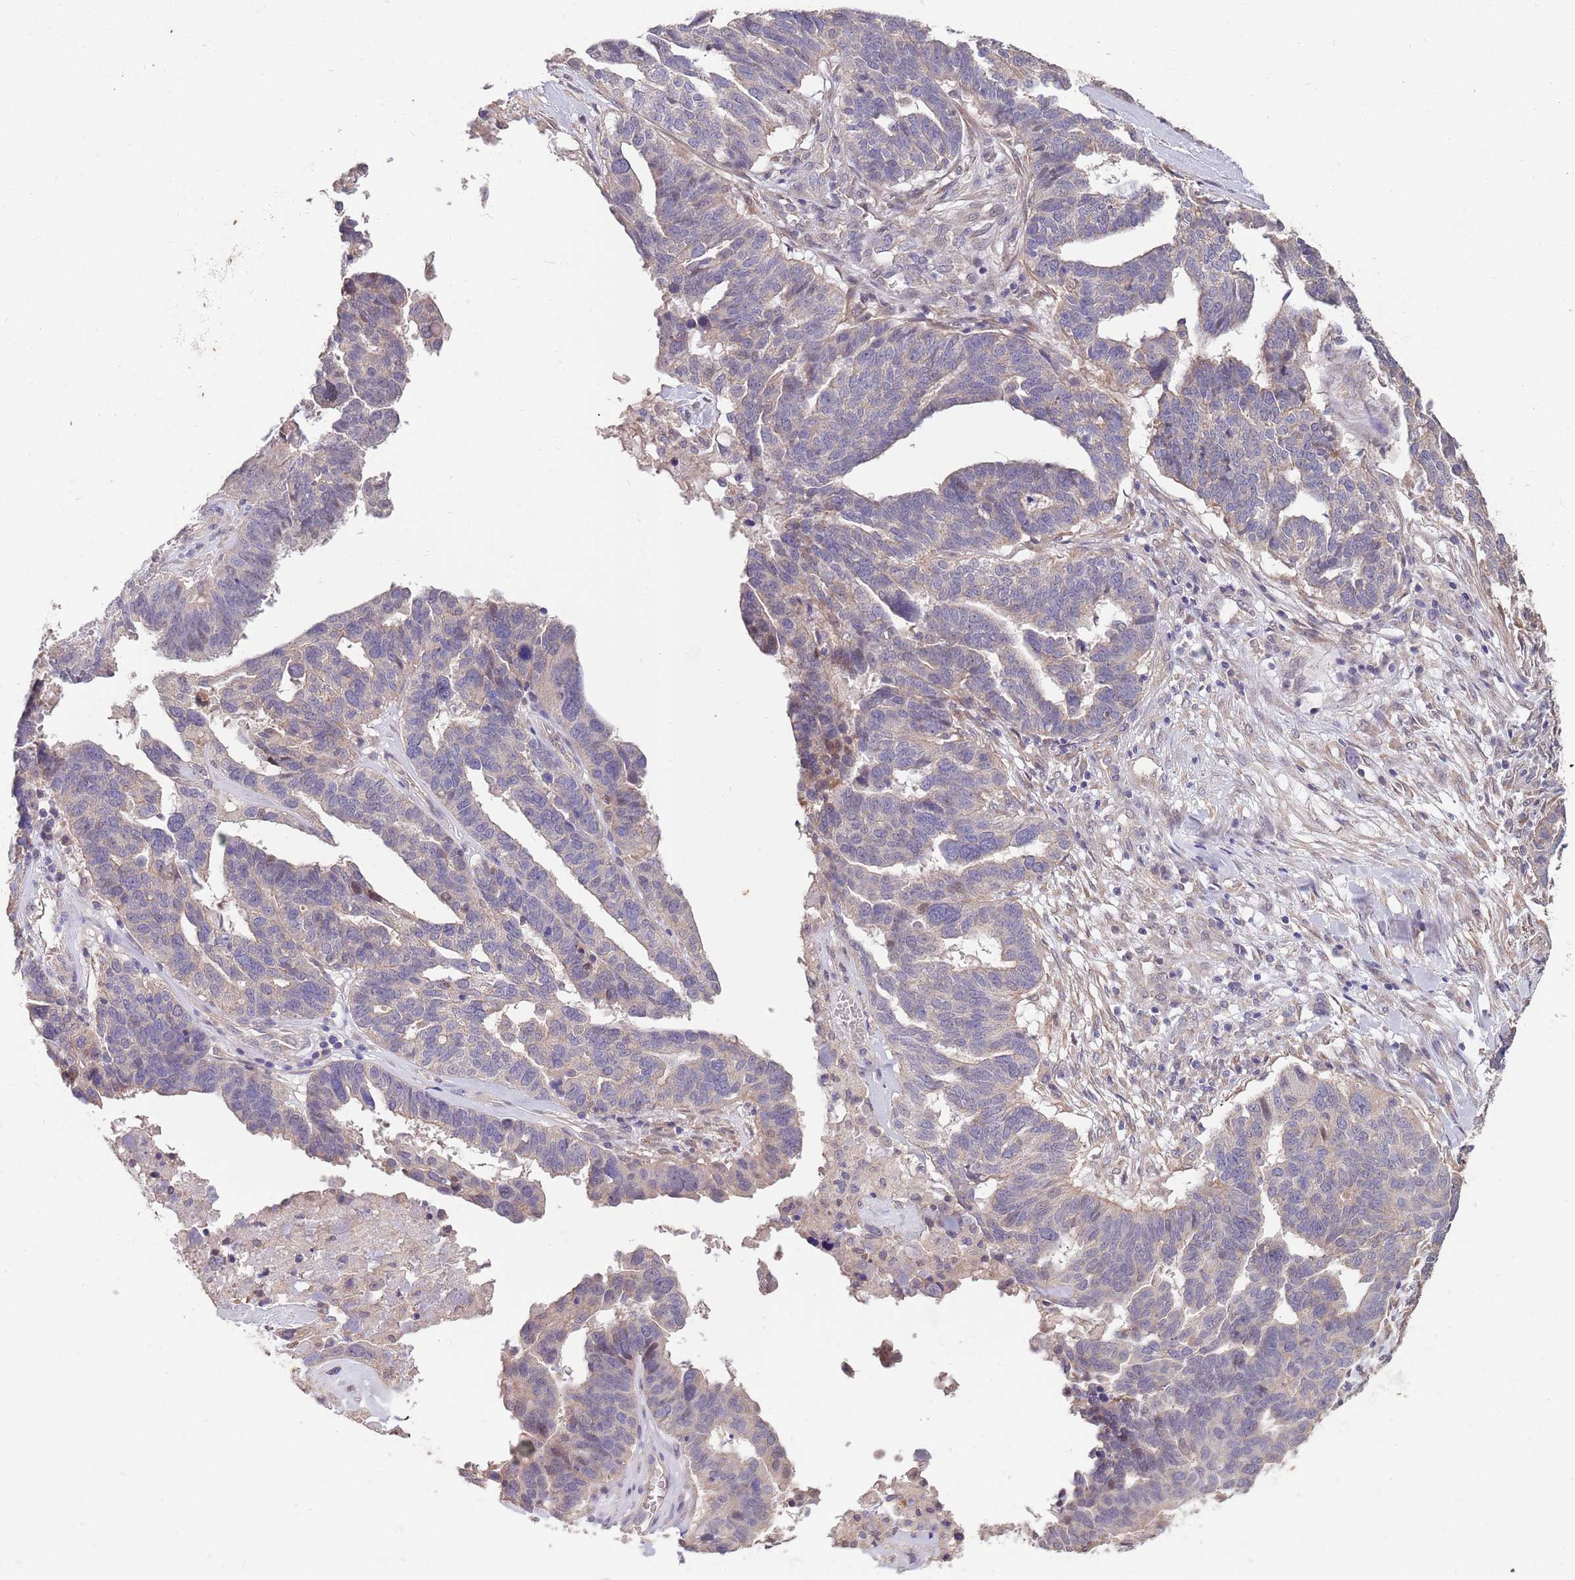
{"staining": {"intensity": "weak", "quantity": "25%-75%", "location": "cytoplasmic/membranous"}, "tissue": "ovarian cancer", "cell_type": "Tumor cells", "image_type": "cancer", "snomed": [{"axis": "morphology", "description": "Cystadenocarcinoma, serous, NOS"}, {"axis": "topography", "description": "Ovary"}], "caption": "Immunohistochemistry (IHC) (DAB) staining of human ovarian serous cystadenocarcinoma exhibits weak cytoplasmic/membranous protein expression in approximately 25%-75% of tumor cells.", "gene": "MARVELD2", "patient": {"sex": "female", "age": 59}}